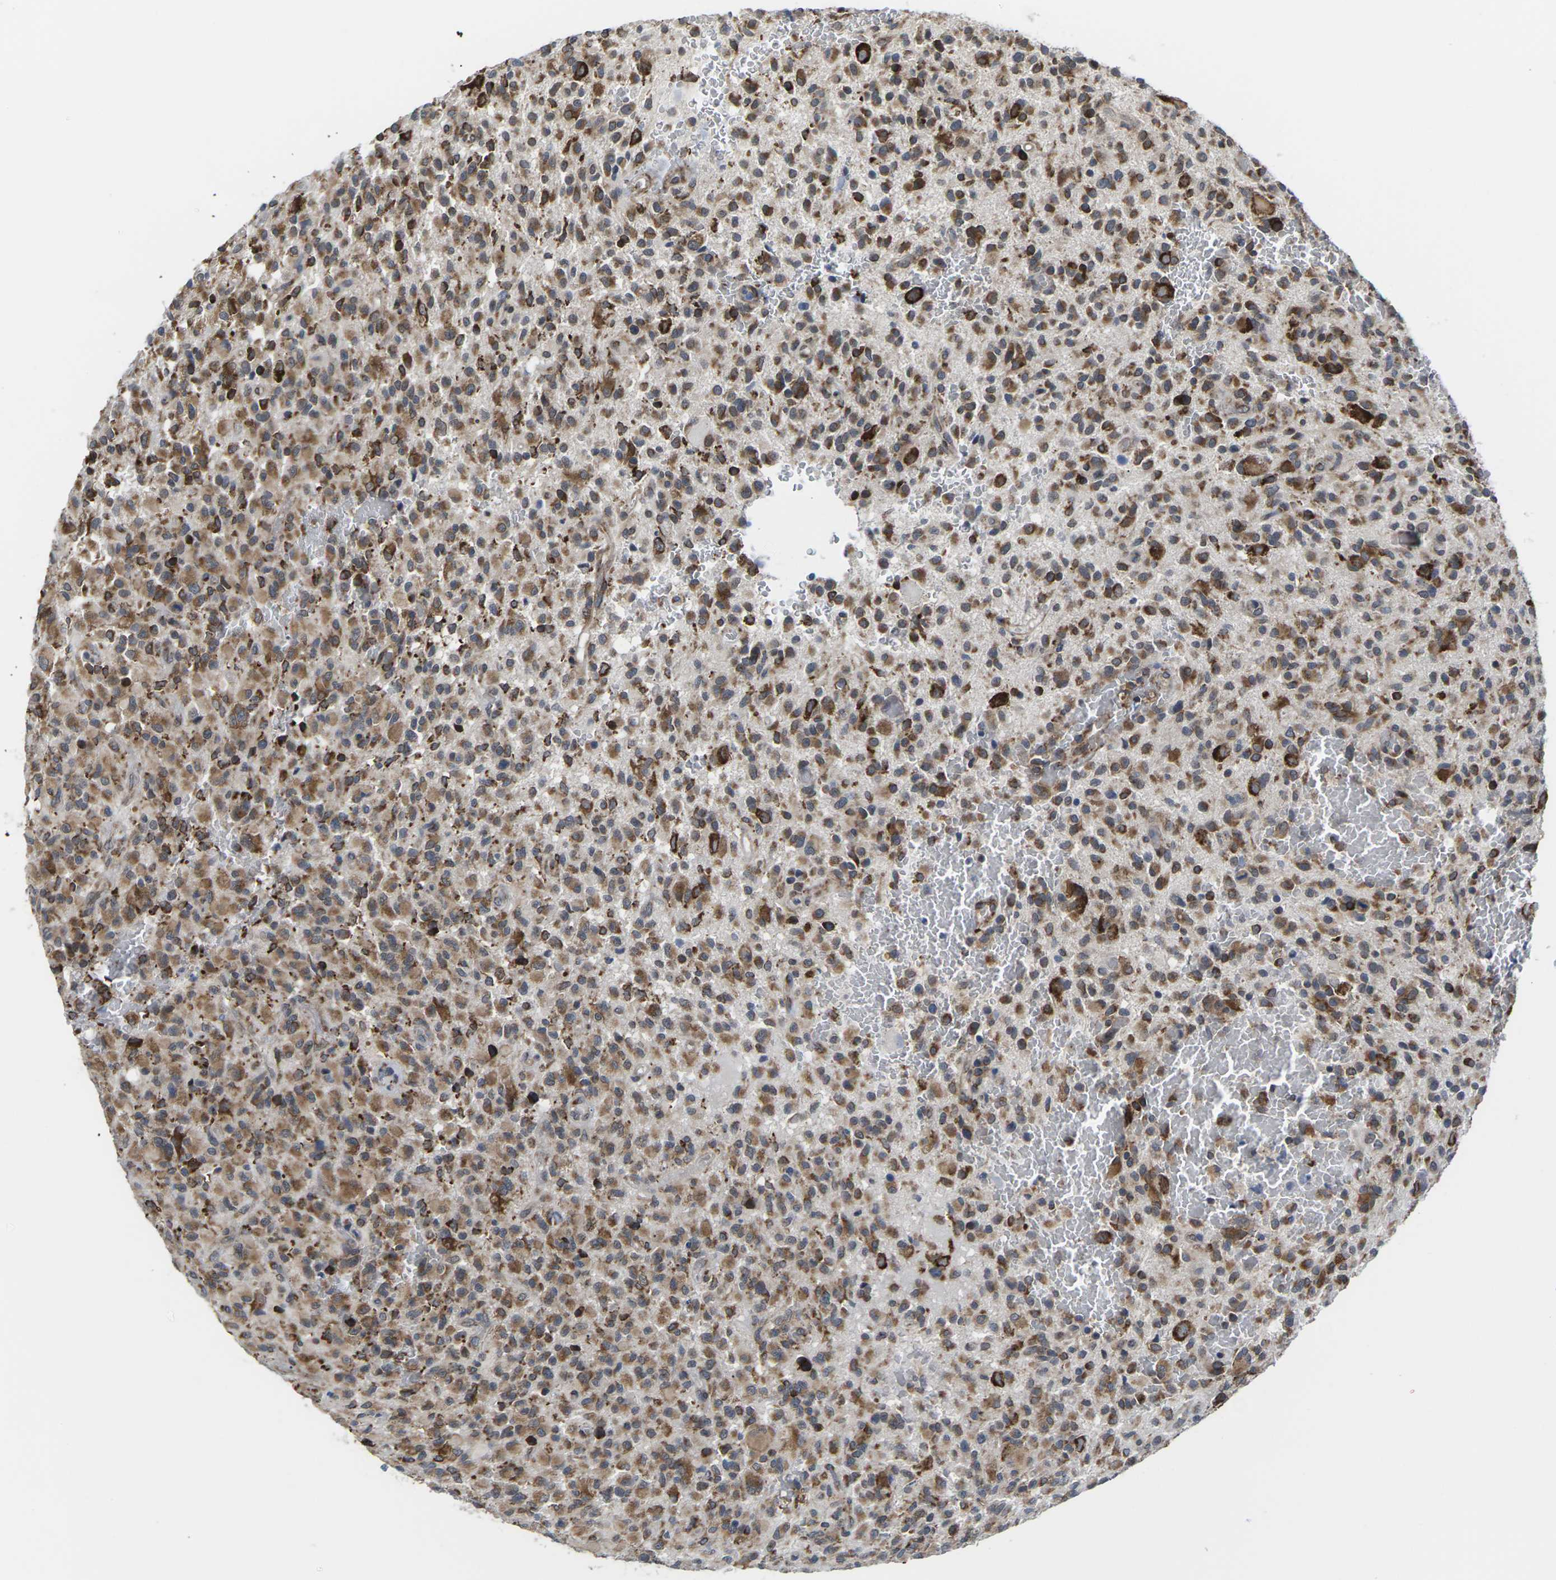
{"staining": {"intensity": "moderate", "quantity": ">75%", "location": "cytoplasmic/membranous"}, "tissue": "glioma", "cell_type": "Tumor cells", "image_type": "cancer", "snomed": [{"axis": "morphology", "description": "Glioma, malignant, High grade"}, {"axis": "topography", "description": "Brain"}], "caption": "Immunohistochemistry image of neoplastic tissue: glioma stained using IHC exhibits medium levels of moderate protein expression localized specifically in the cytoplasmic/membranous of tumor cells, appearing as a cytoplasmic/membranous brown color.", "gene": "PDZK1IP1", "patient": {"sex": "male", "age": 71}}